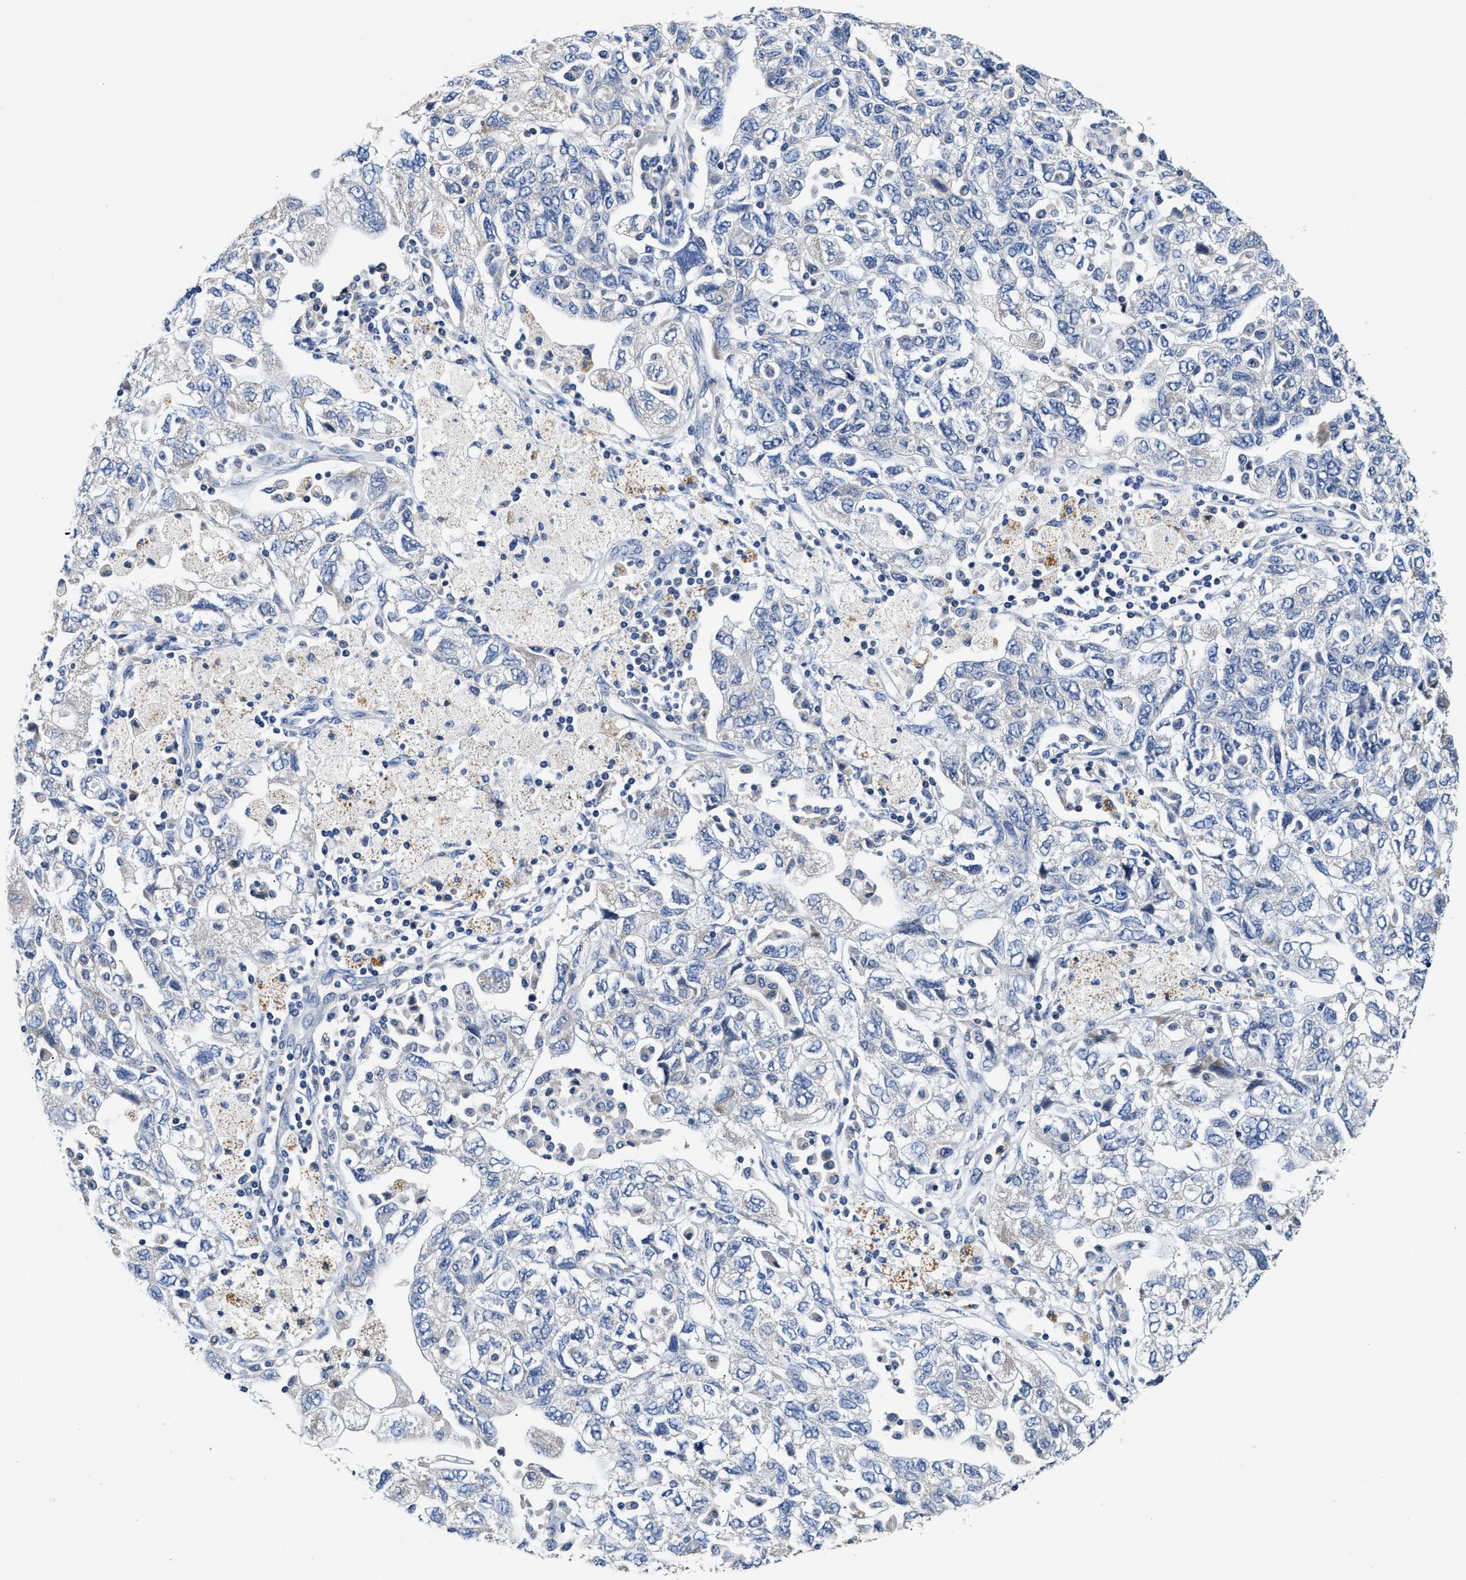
{"staining": {"intensity": "negative", "quantity": "none", "location": "none"}, "tissue": "ovarian cancer", "cell_type": "Tumor cells", "image_type": "cancer", "snomed": [{"axis": "morphology", "description": "Carcinoma, NOS"}, {"axis": "morphology", "description": "Cystadenocarcinoma, serous, NOS"}, {"axis": "topography", "description": "Ovary"}], "caption": "Tumor cells are negative for brown protein staining in serous cystadenocarcinoma (ovarian).", "gene": "FAM185A", "patient": {"sex": "female", "age": 69}}